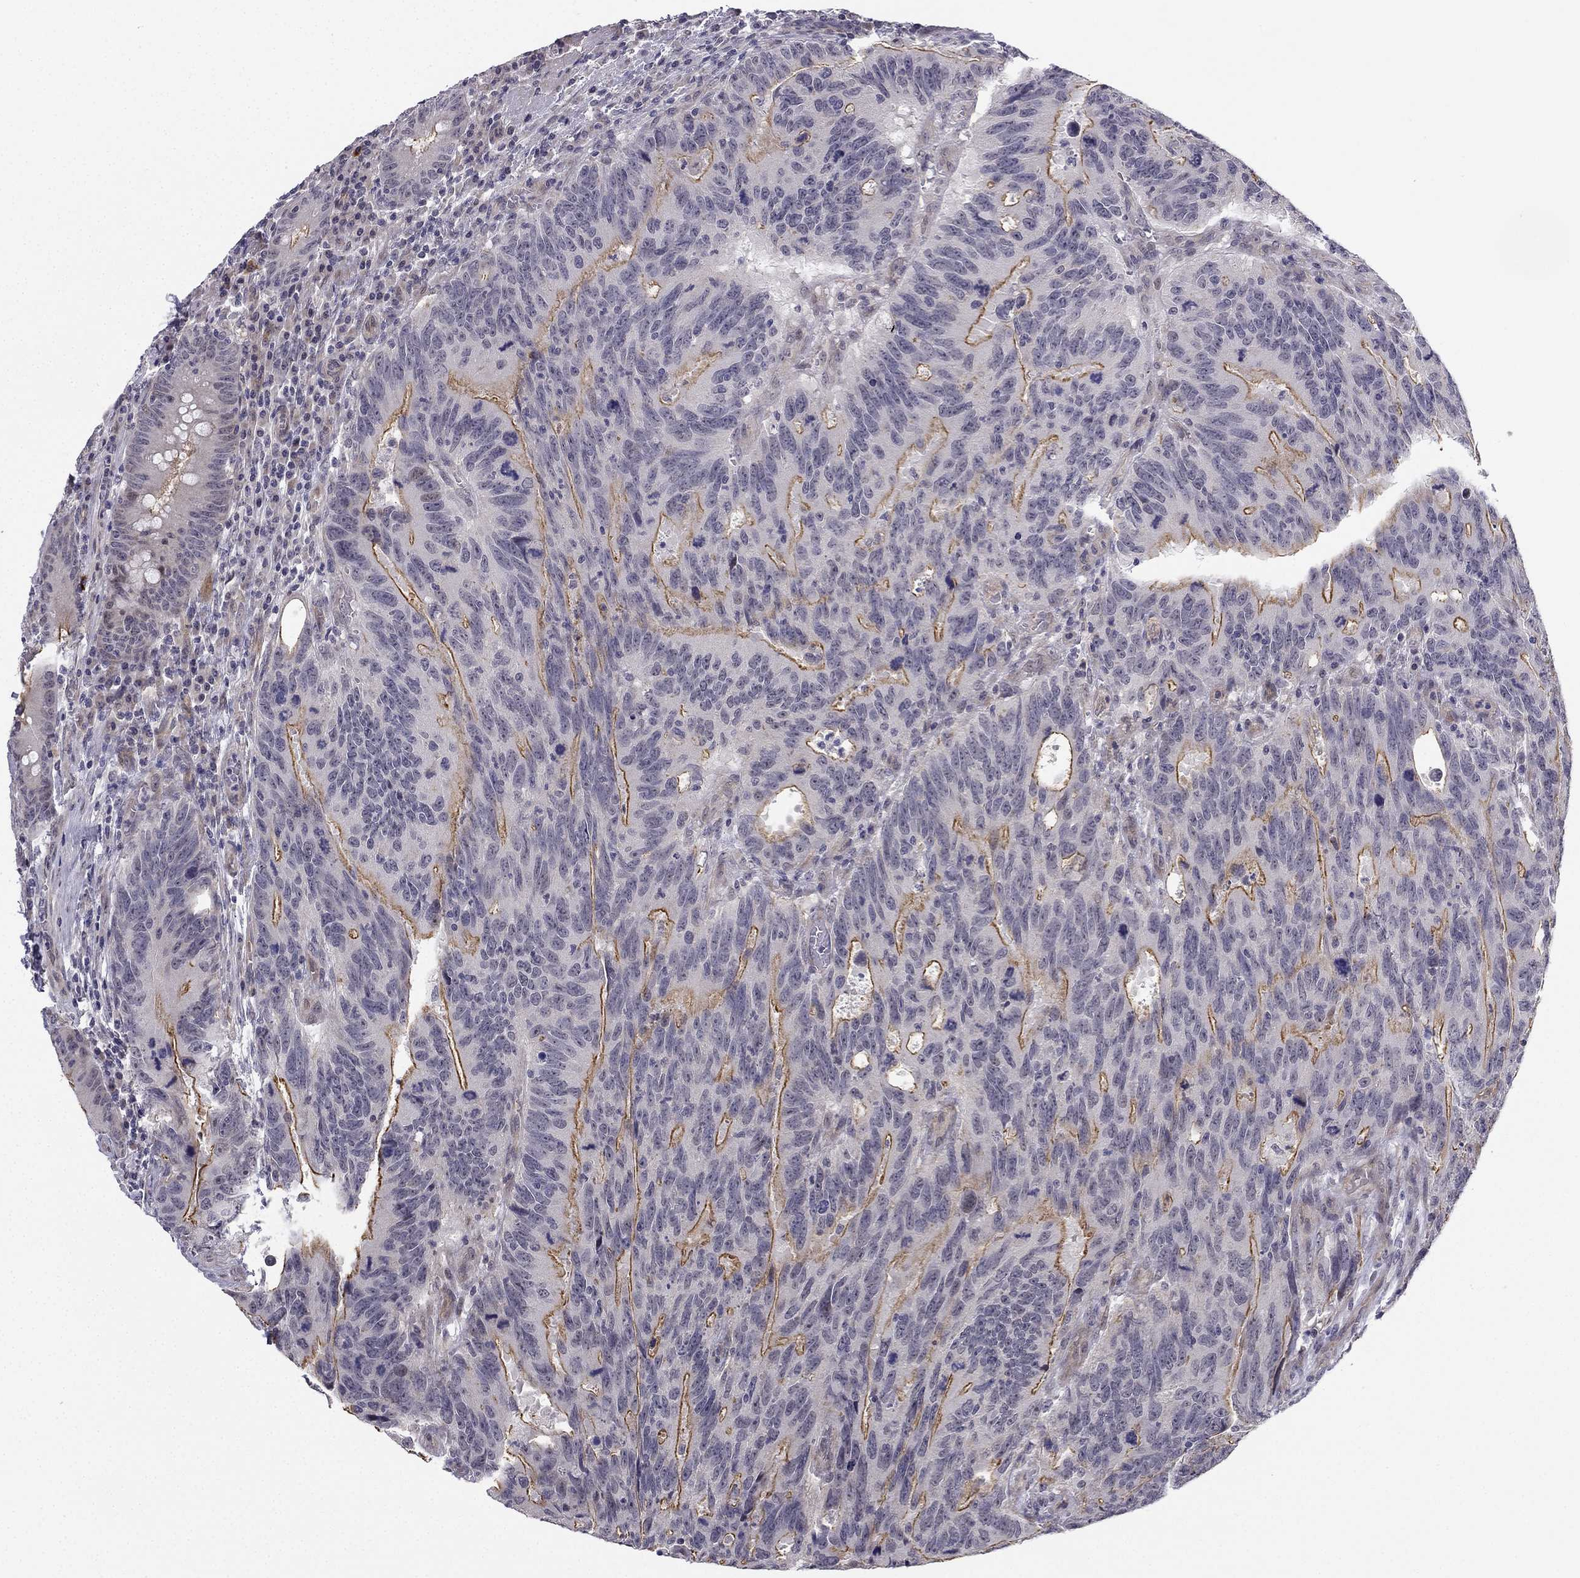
{"staining": {"intensity": "strong", "quantity": "<25%", "location": "cytoplasmic/membranous"}, "tissue": "colorectal cancer", "cell_type": "Tumor cells", "image_type": "cancer", "snomed": [{"axis": "morphology", "description": "Adenocarcinoma, NOS"}, {"axis": "topography", "description": "Colon"}], "caption": "A micrograph showing strong cytoplasmic/membranous expression in approximately <25% of tumor cells in colorectal adenocarcinoma, as visualized by brown immunohistochemical staining.", "gene": "CHST8", "patient": {"sex": "female", "age": 77}}